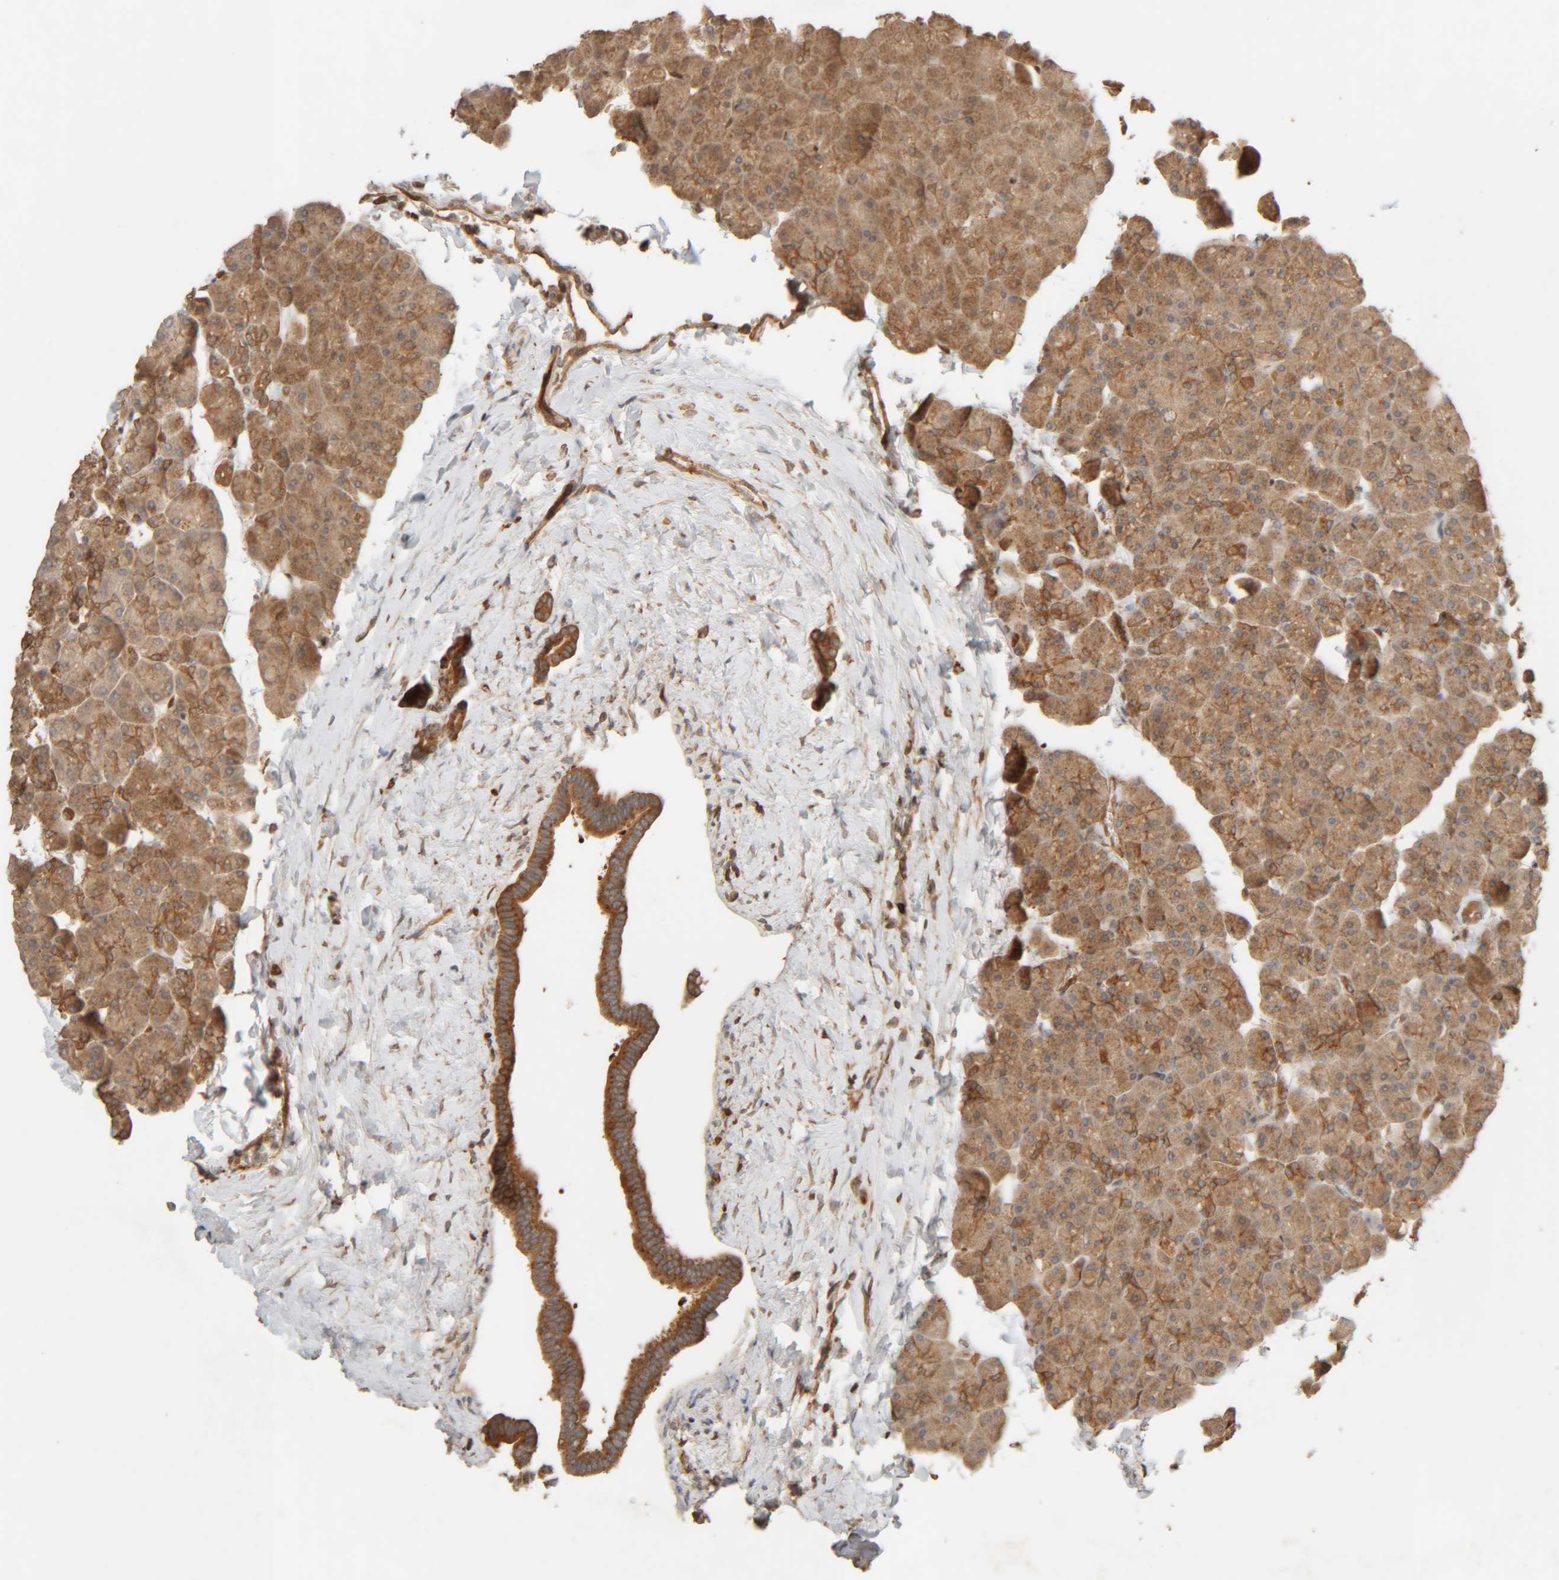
{"staining": {"intensity": "moderate", "quantity": ">75%", "location": "cytoplasmic/membranous"}, "tissue": "pancreas", "cell_type": "Exocrine glandular cells", "image_type": "normal", "snomed": [{"axis": "morphology", "description": "Normal tissue, NOS"}, {"axis": "topography", "description": "Pancreas"}], "caption": "Immunohistochemical staining of normal human pancreas exhibits >75% levels of moderate cytoplasmic/membranous protein positivity in about >75% of exocrine glandular cells. The protein of interest is shown in brown color, while the nuclei are stained blue.", "gene": "TMEM192", "patient": {"sex": "male", "age": 35}}